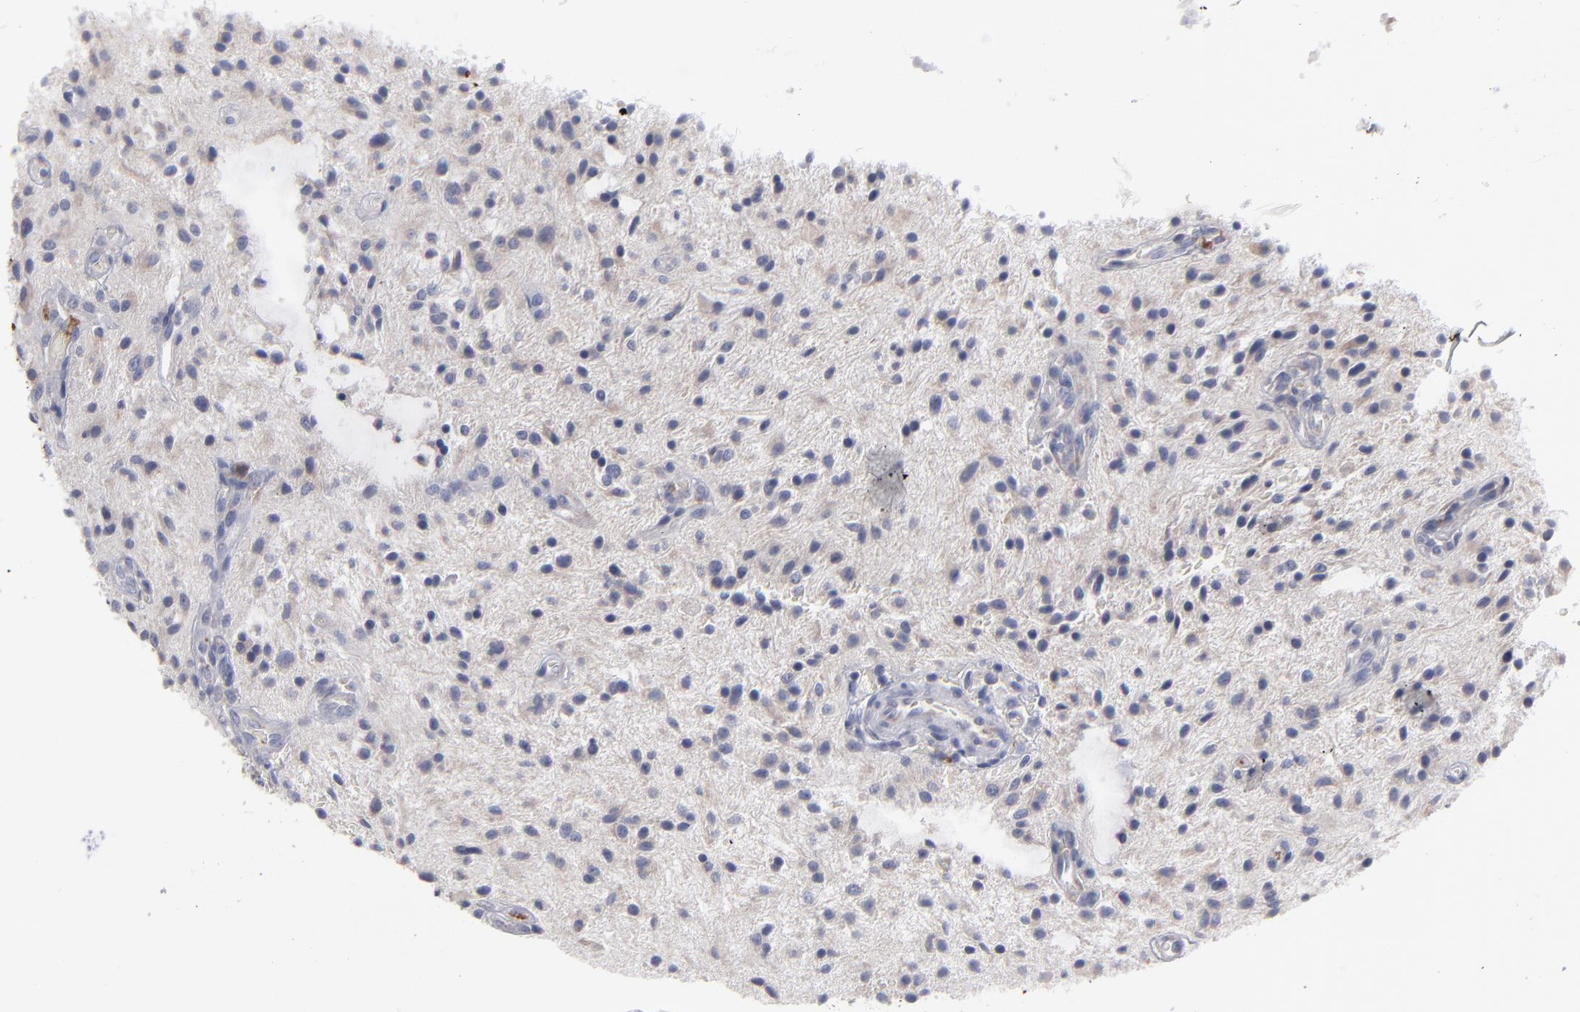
{"staining": {"intensity": "weak", "quantity": ">75%", "location": "cytoplasmic/membranous"}, "tissue": "glioma", "cell_type": "Tumor cells", "image_type": "cancer", "snomed": [{"axis": "morphology", "description": "Glioma, malignant, NOS"}, {"axis": "topography", "description": "Cerebellum"}], "caption": "This is an image of immunohistochemistry (IHC) staining of glioma, which shows weak staining in the cytoplasmic/membranous of tumor cells.", "gene": "CCDC80", "patient": {"sex": "female", "age": 10}}